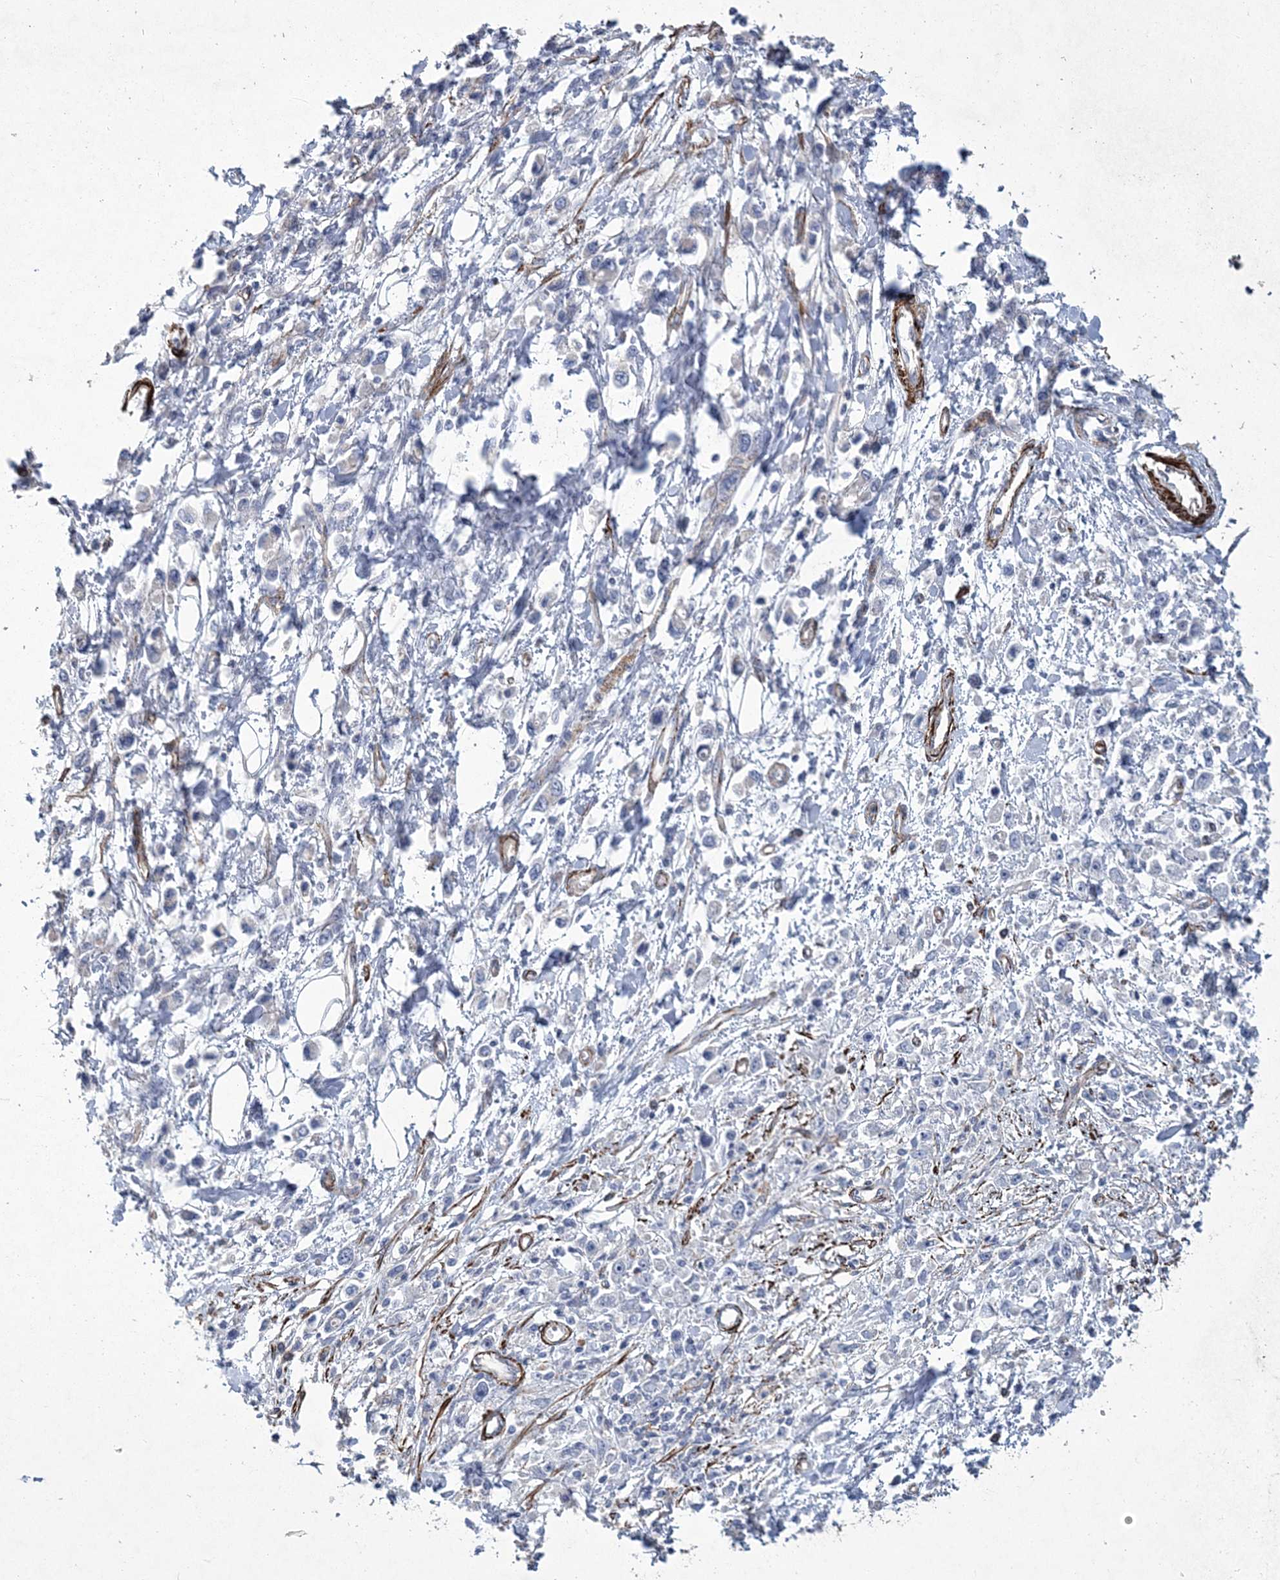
{"staining": {"intensity": "negative", "quantity": "none", "location": "none"}, "tissue": "stomach cancer", "cell_type": "Tumor cells", "image_type": "cancer", "snomed": [{"axis": "morphology", "description": "Adenocarcinoma, NOS"}, {"axis": "topography", "description": "Stomach"}], "caption": "The immunohistochemistry histopathology image has no significant positivity in tumor cells of stomach adenocarcinoma tissue. (DAB (3,3'-diaminobenzidine) immunohistochemistry visualized using brightfield microscopy, high magnification).", "gene": "ARSJ", "patient": {"sex": "female", "age": 59}}